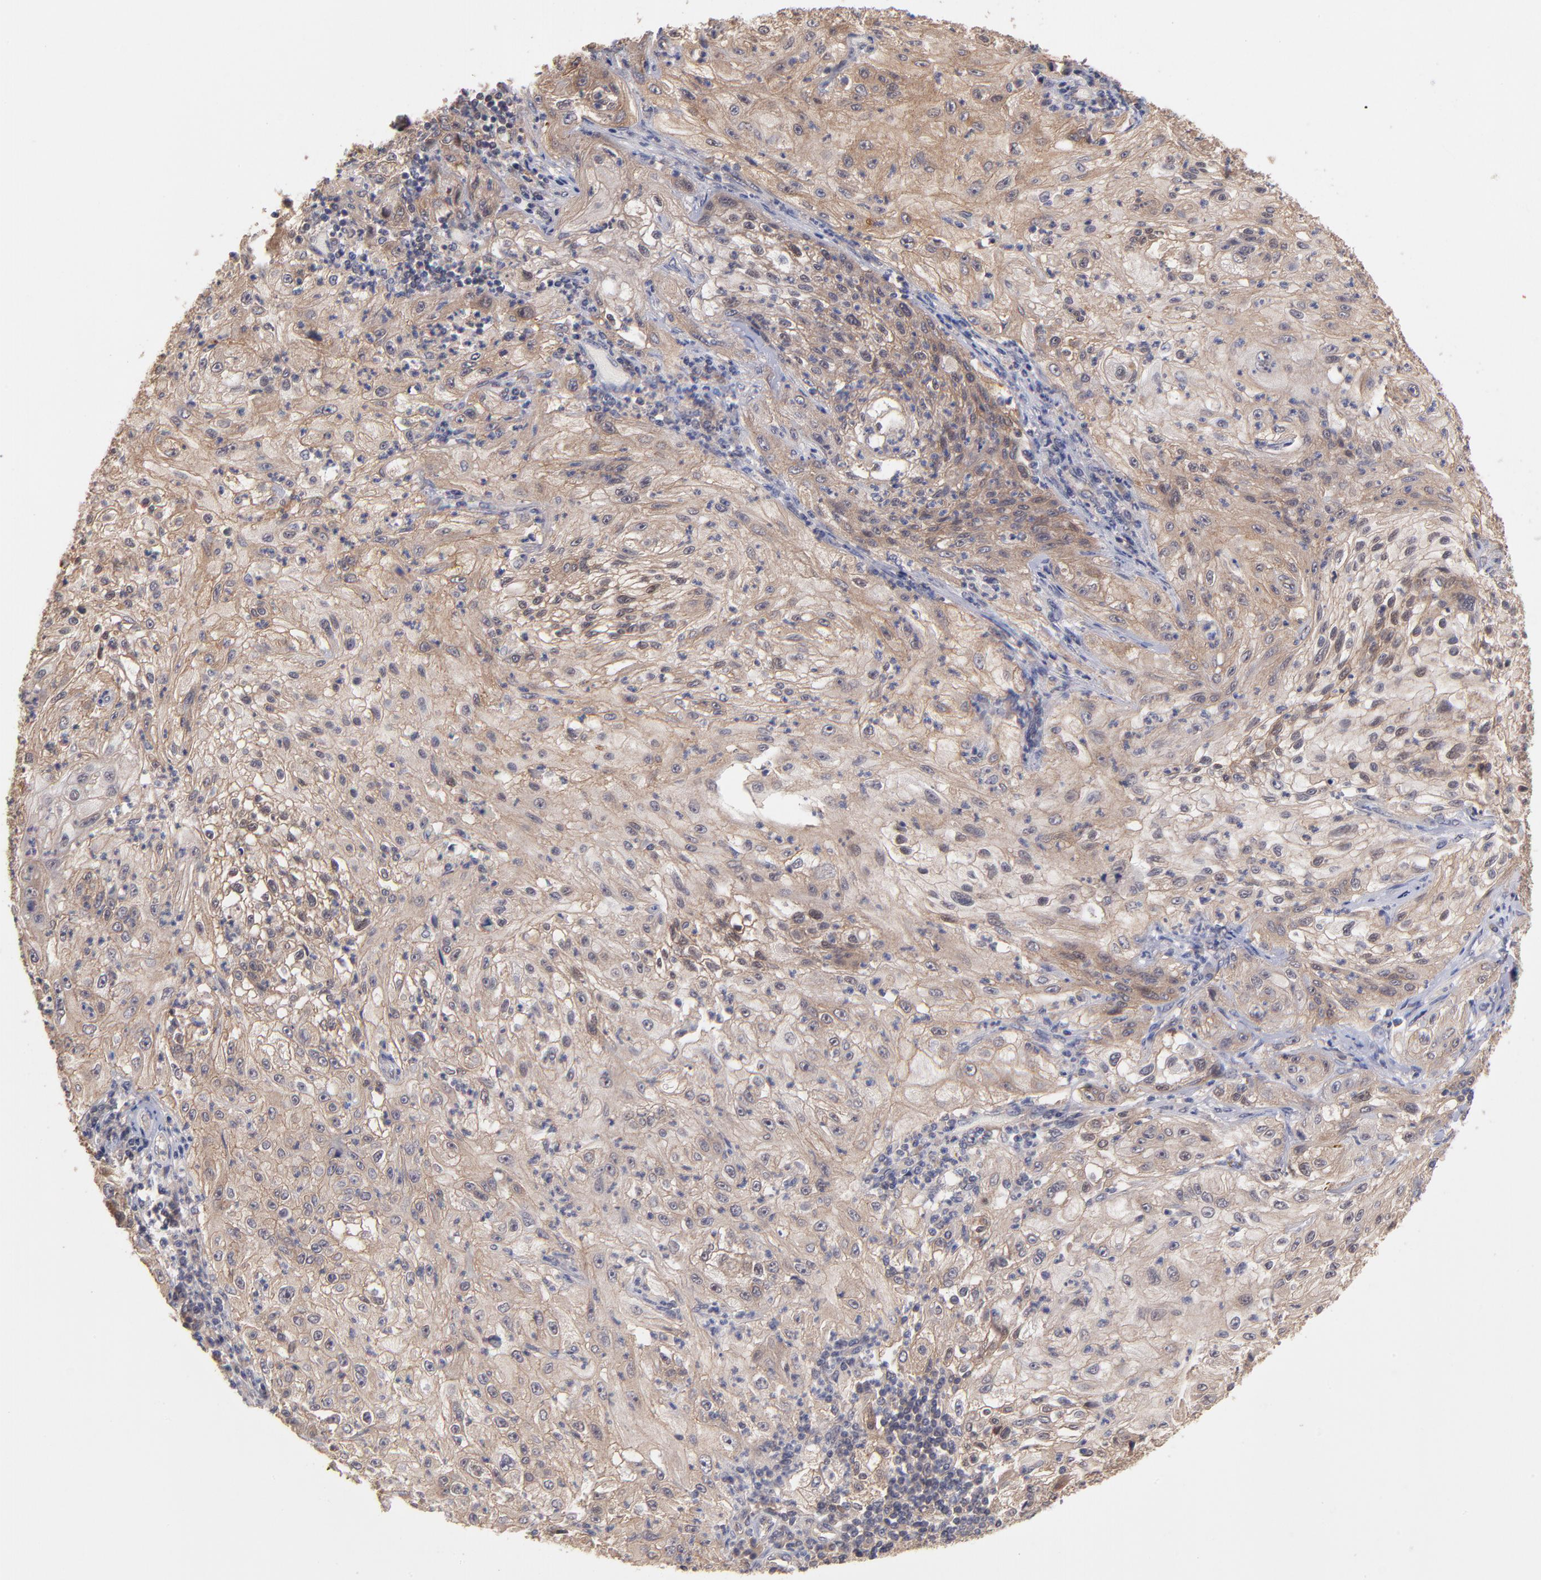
{"staining": {"intensity": "moderate", "quantity": ">75%", "location": "cytoplasmic/membranous"}, "tissue": "lung cancer", "cell_type": "Tumor cells", "image_type": "cancer", "snomed": [{"axis": "morphology", "description": "Inflammation, NOS"}, {"axis": "morphology", "description": "Squamous cell carcinoma, NOS"}, {"axis": "topography", "description": "Lymph node"}, {"axis": "topography", "description": "Soft tissue"}, {"axis": "topography", "description": "Lung"}], "caption": "Immunohistochemistry (DAB) staining of lung cancer (squamous cell carcinoma) reveals moderate cytoplasmic/membranous protein expression in about >75% of tumor cells. (DAB = brown stain, brightfield microscopy at high magnification).", "gene": "STAP2", "patient": {"sex": "male", "age": 66}}